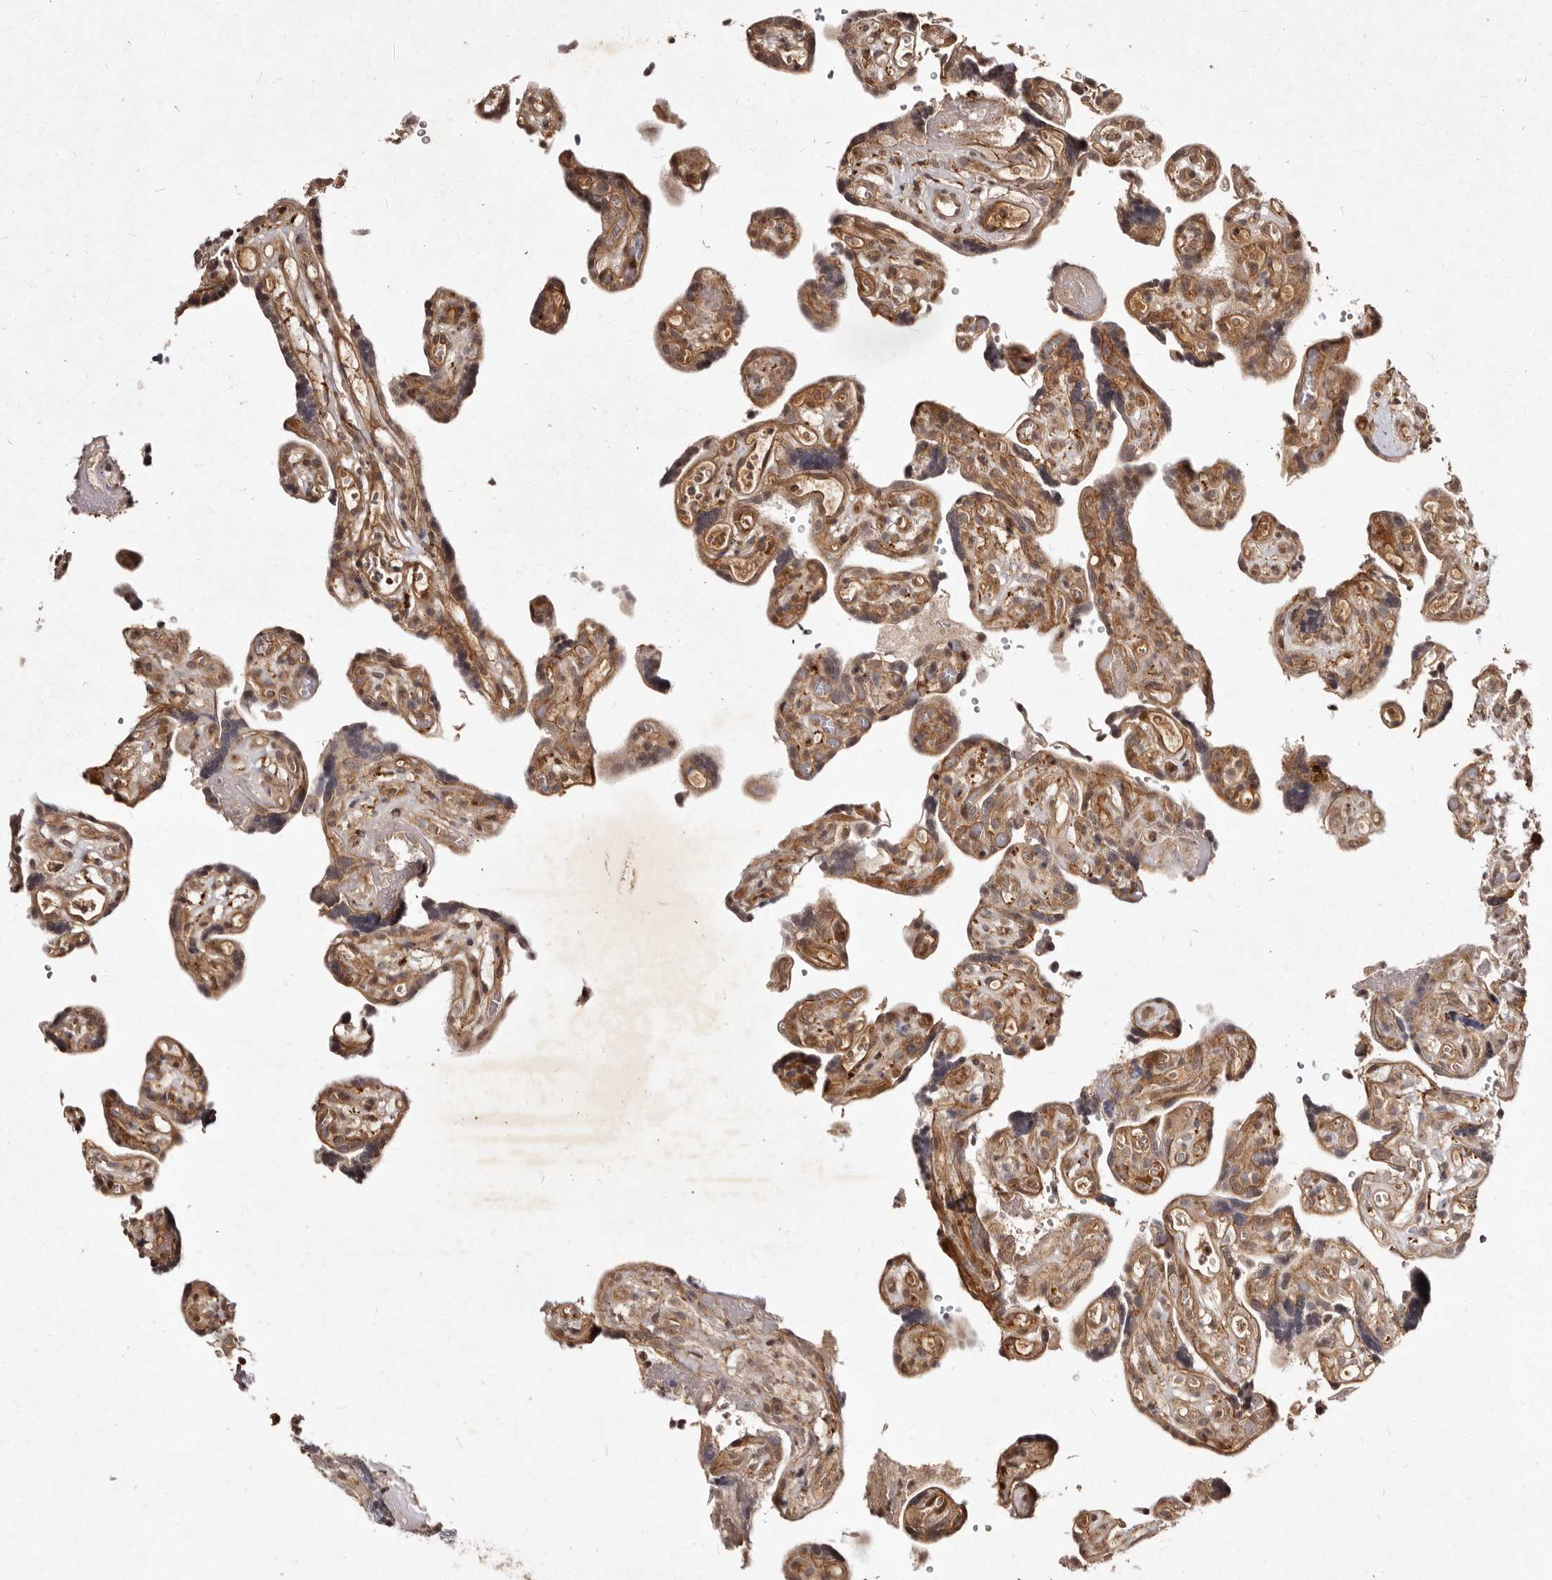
{"staining": {"intensity": "weak", "quantity": ">75%", "location": "cytoplasmic/membranous,nuclear"}, "tissue": "placenta", "cell_type": "Decidual cells", "image_type": "normal", "snomed": [{"axis": "morphology", "description": "Normal tissue, NOS"}, {"axis": "topography", "description": "Placenta"}], "caption": "Brown immunohistochemical staining in benign placenta shows weak cytoplasmic/membranous,nuclear staining in about >75% of decidual cells. The staining was performed using DAB, with brown indicating positive protein expression. Nuclei are stained blue with hematoxylin.", "gene": "LCORL", "patient": {"sex": "female", "age": 30}}